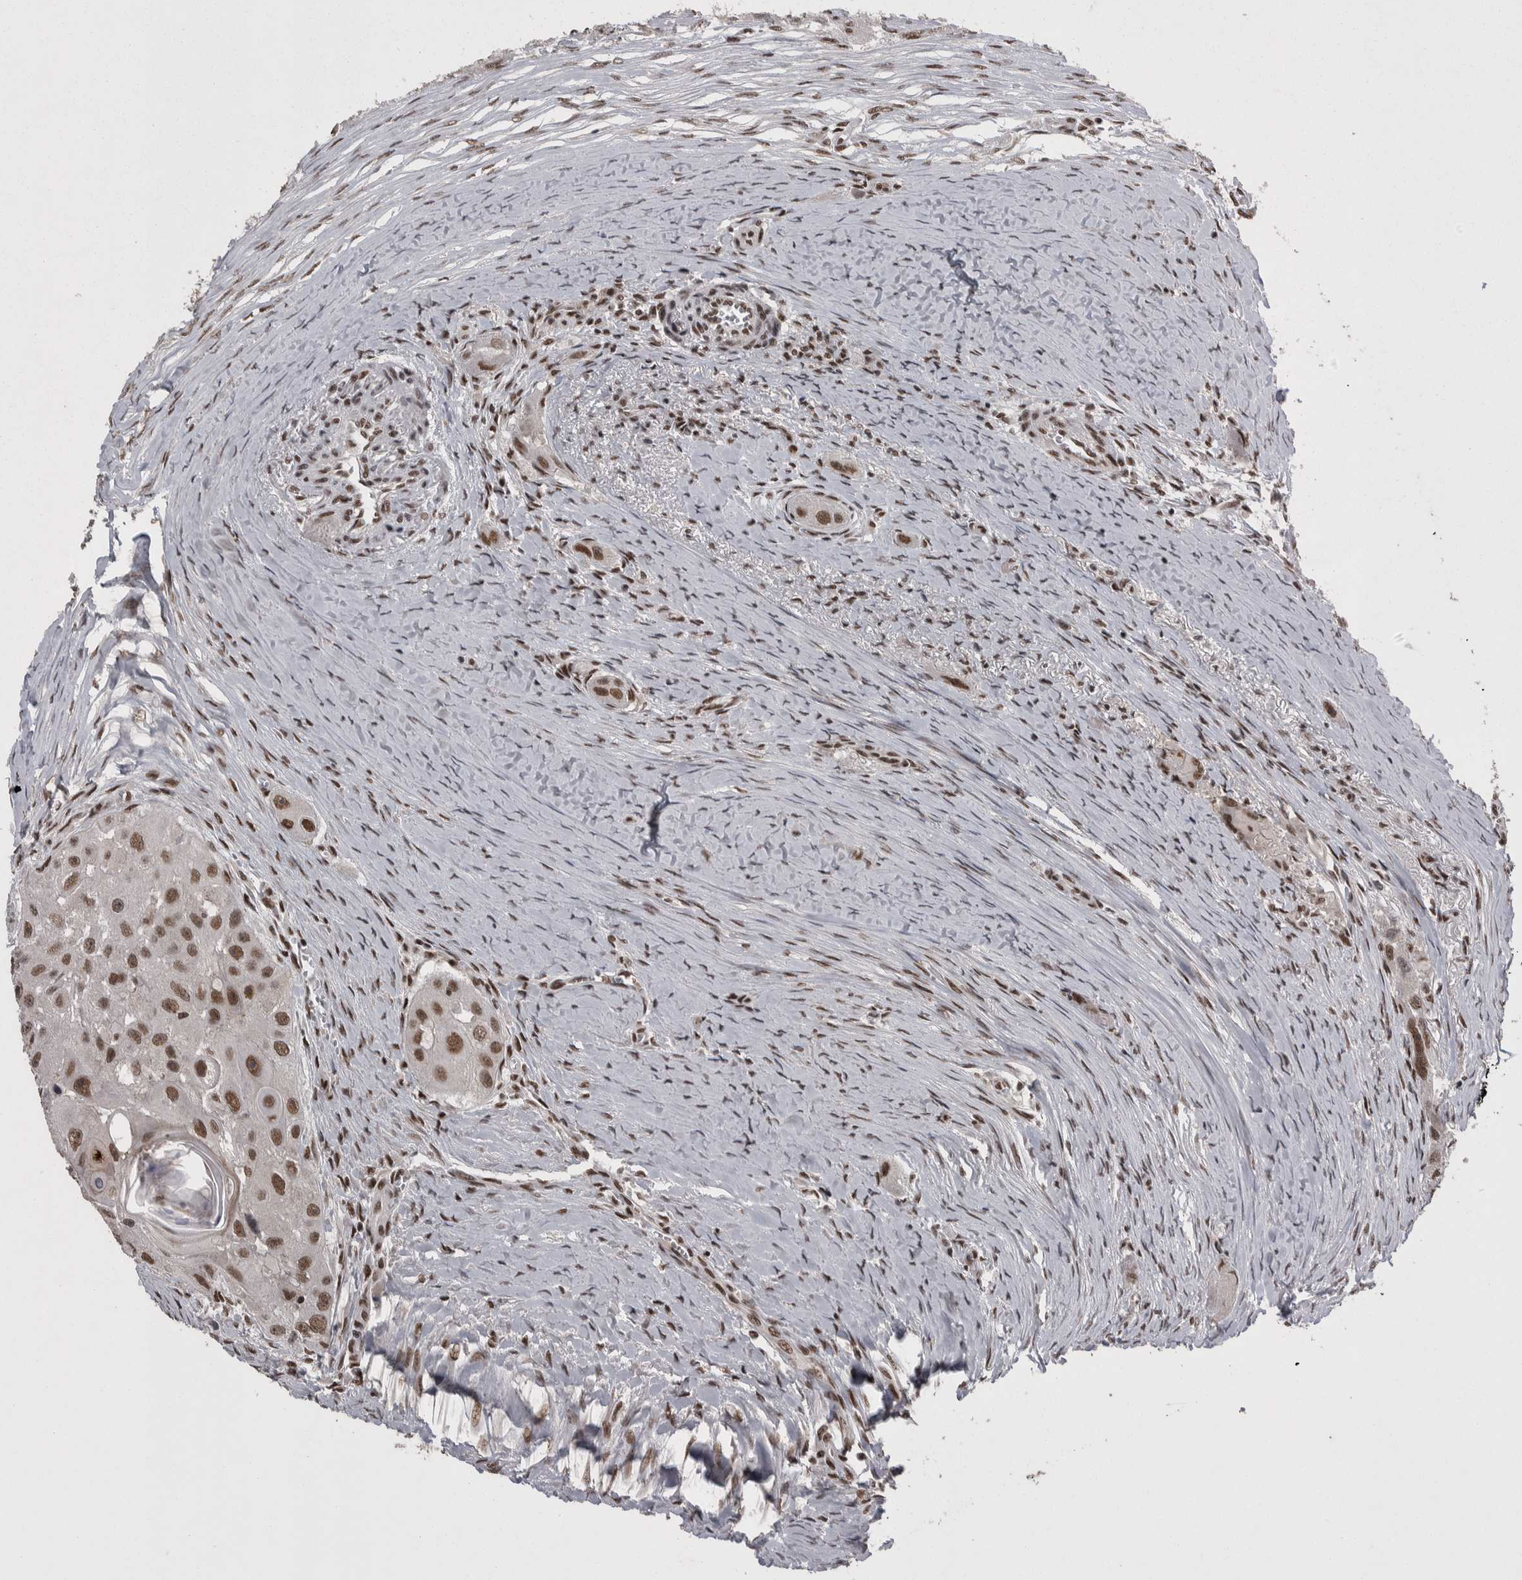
{"staining": {"intensity": "moderate", "quantity": ">75%", "location": "nuclear"}, "tissue": "head and neck cancer", "cell_type": "Tumor cells", "image_type": "cancer", "snomed": [{"axis": "morphology", "description": "Normal tissue, NOS"}, {"axis": "morphology", "description": "Squamous cell carcinoma, NOS"}, {"axis": "topography", "description": "Skeletal muscle"}, {"axis": "topography", "description": "Head-Neck"}], "caption": "Immunohistochemical staining of human squamous cell carcinoma (head and neck) shows moderate nuclear protein positivity in about >75% of tumor cells.", "gene": "DMTF1", "patient": {"sex": "male", "age": 51}}